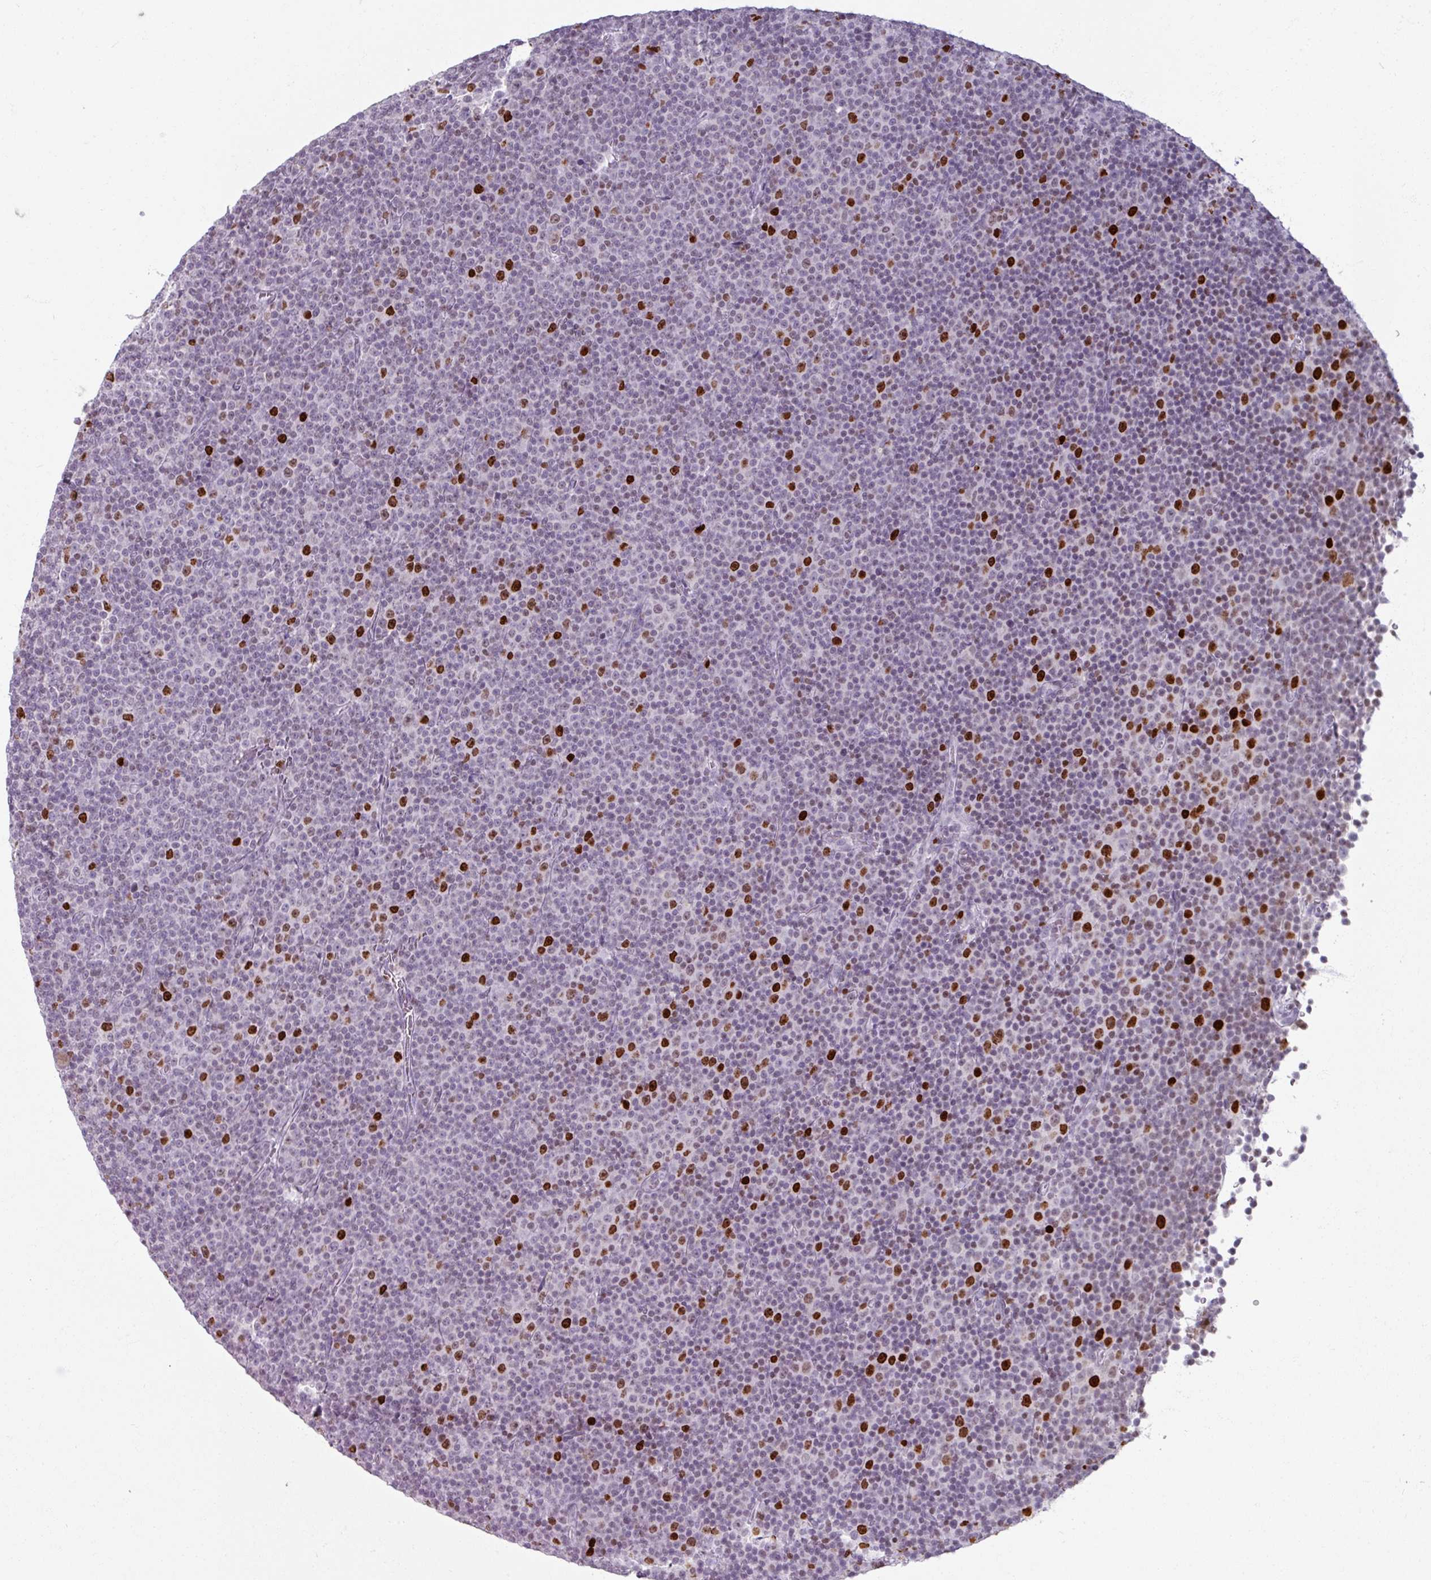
{"staining": {"intensity": "strong", "quantity": "<25%", "location": "nuclear"}, "tissue": "lymphoma", "cell_type": "Tumor cells", "image_type": "cancer", "snomed": [{"axis": "morphology", "description": "Malignant lymphoma, non-Hodgkin's type, Low grade"}, {"axis": "topography", "description": "Lymph node"}], "caption": "The immunohistochemical stain labels strong nuclear positivity in tumor cells of lymphoma tissue.", "gene": "ATAD2", "patient": {"sex": "female", "age": 67}}